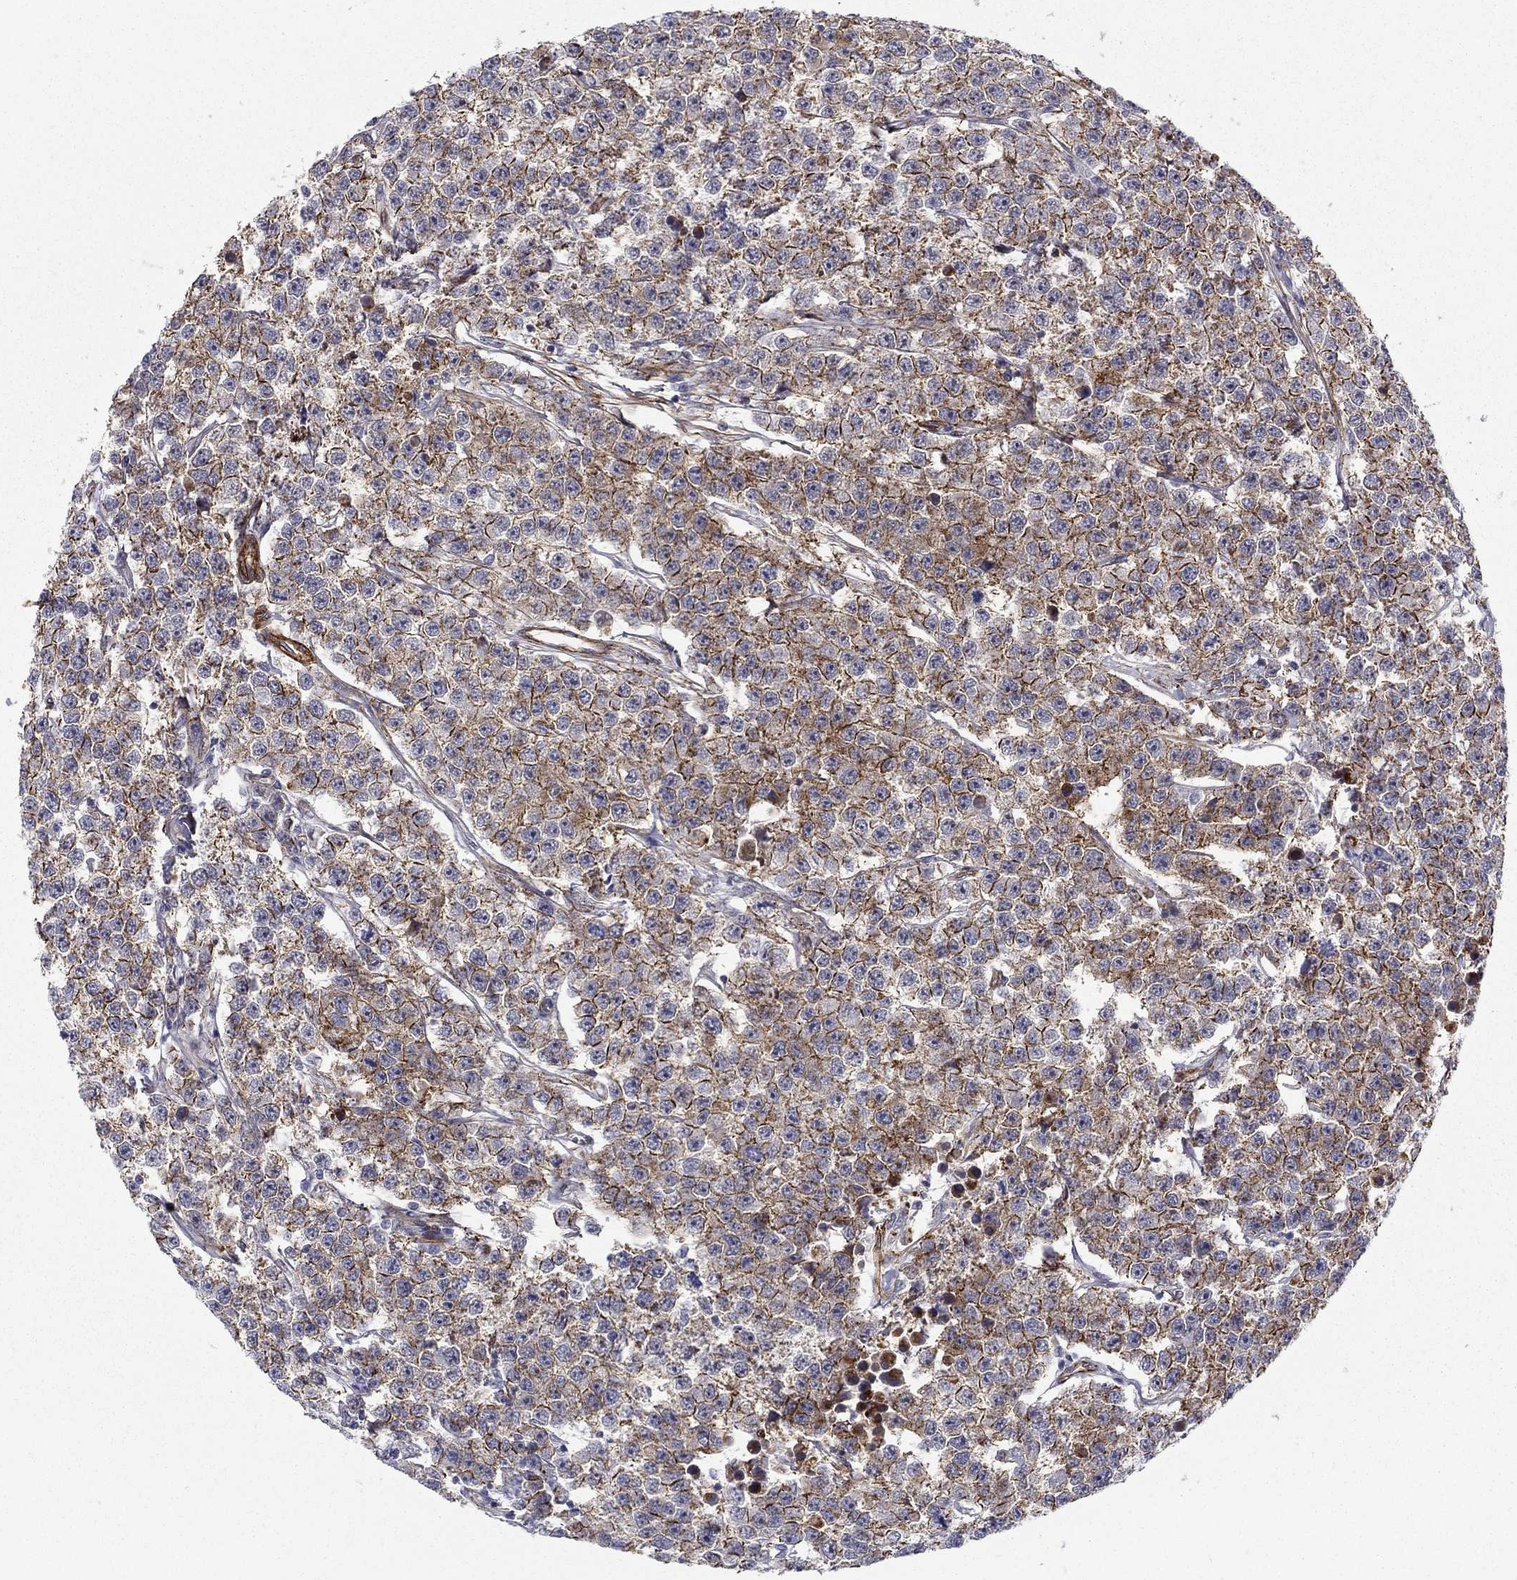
{"staining": {"intensity": "strong", "quantity": "25%-75%", "location": "cytoplasmic/membranous"}, "tissue": "testis cancer", "cell_type": "Tumor cells", "image_type": "cancer", "snomed": [{"axis": "morphology", "description": "Seminoma, NOS"}, {"axis": "topography", "description": "Testis"}], "caption": "Brown immunohistochemical staining in testis seminoma shows strong cytoplasmic/membranous staining in about 25%-75% of tumor cells. (DAB (3,3'-diaminobenzidine) = brown stain, brightfield microscopy at high magnification).", "gene": "KRBA1", "patient": {"sex": "male", "age": 59}}